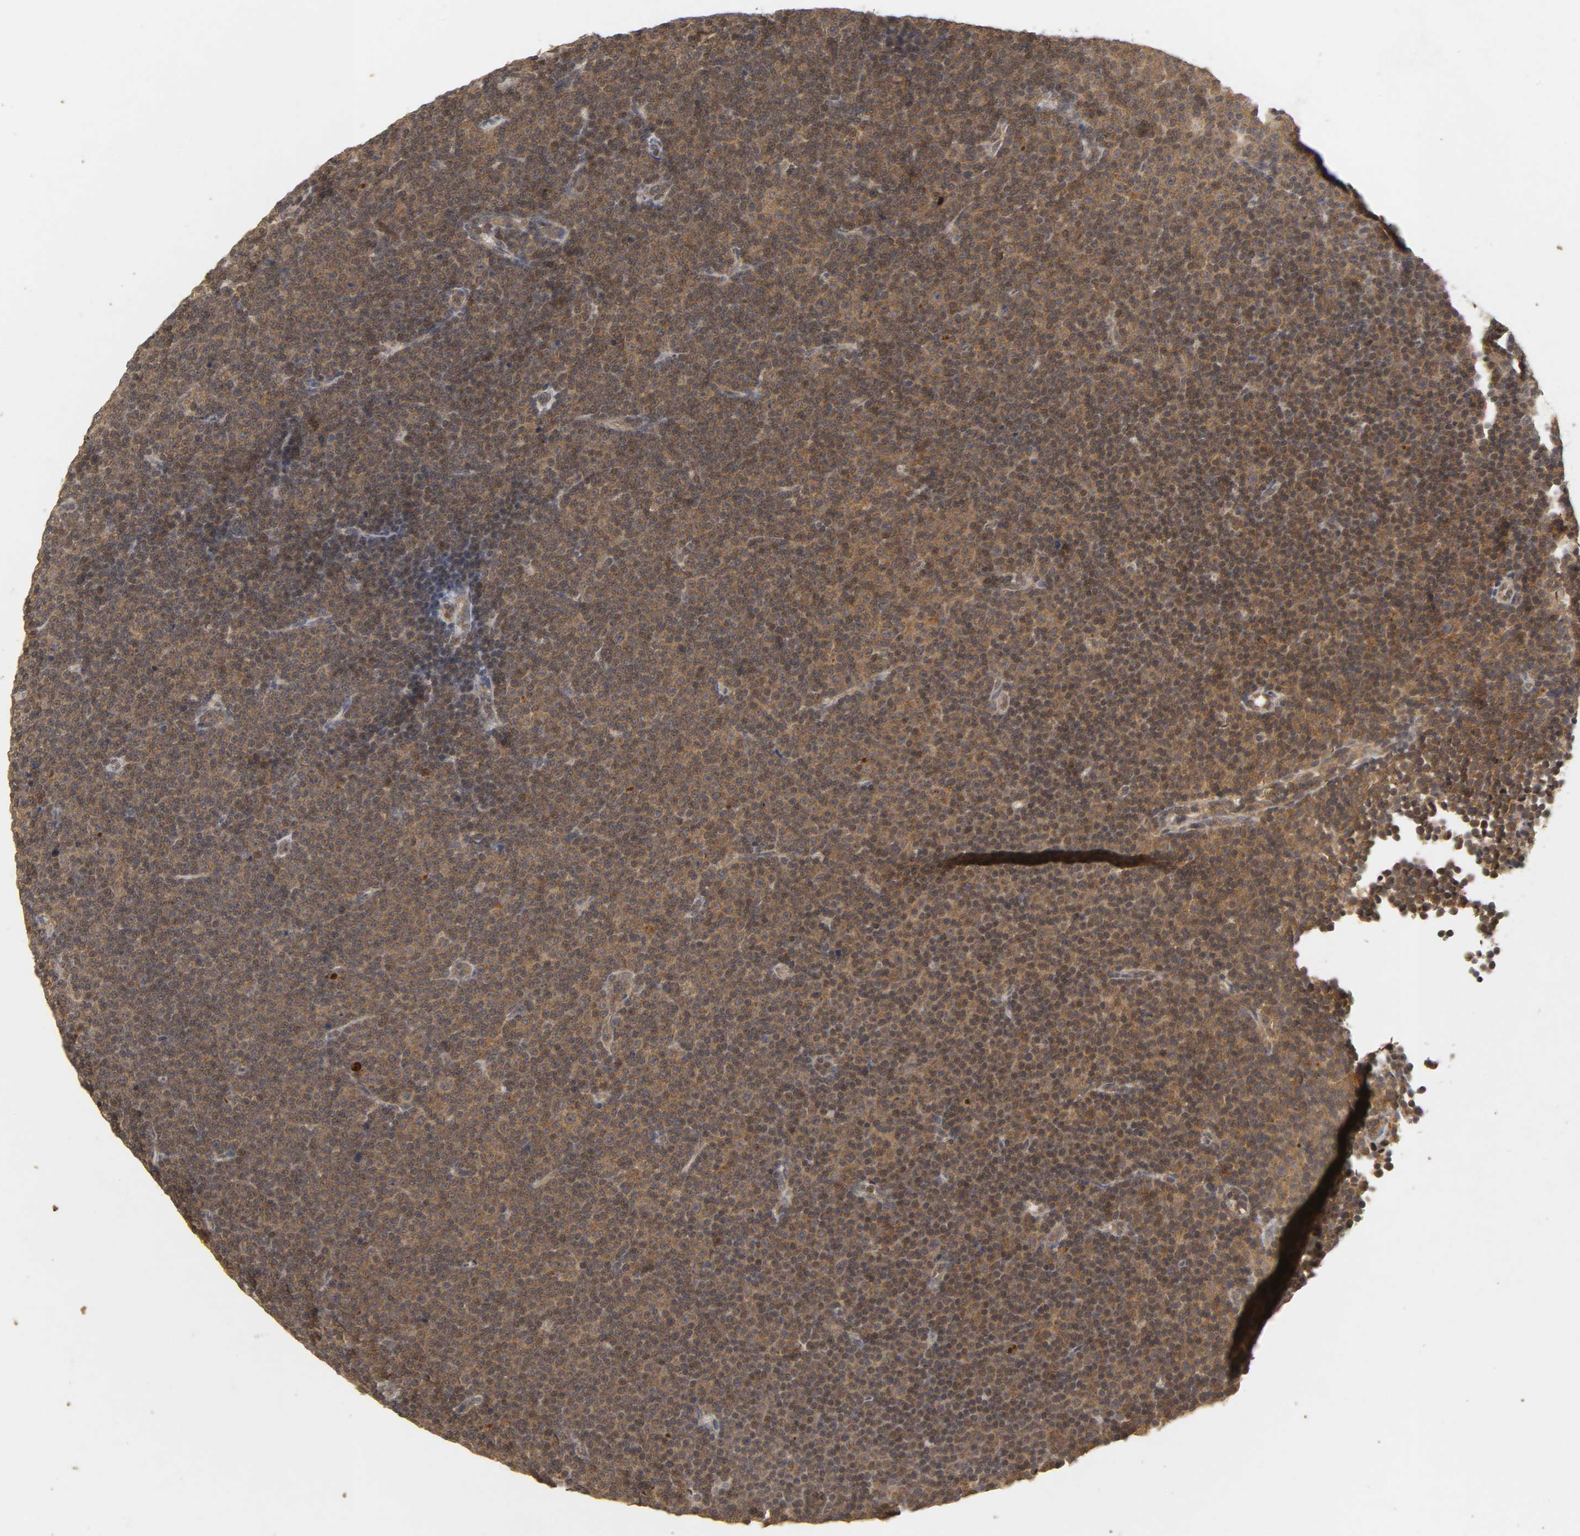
{"staining": {"intensity": "moderate", "quantity": ">75%", "location": "cytoplasmic/membranous"}, "tissue": "lymphoma", "cell_type": "Tumor cells", "image_type": "cancer", "snomed": [{"axis": "morphology", "description": "Malignant lymphoma, non-Hodgkin's type, Low grade"}, {"axis": "topography", "description": "Lymph node"}], "caption": "Lymphoma stained with a protein marker shows moderate staining in tumor cells.", "gene": "TRAF6", "patient": {"sex": "female", "age": 67}}